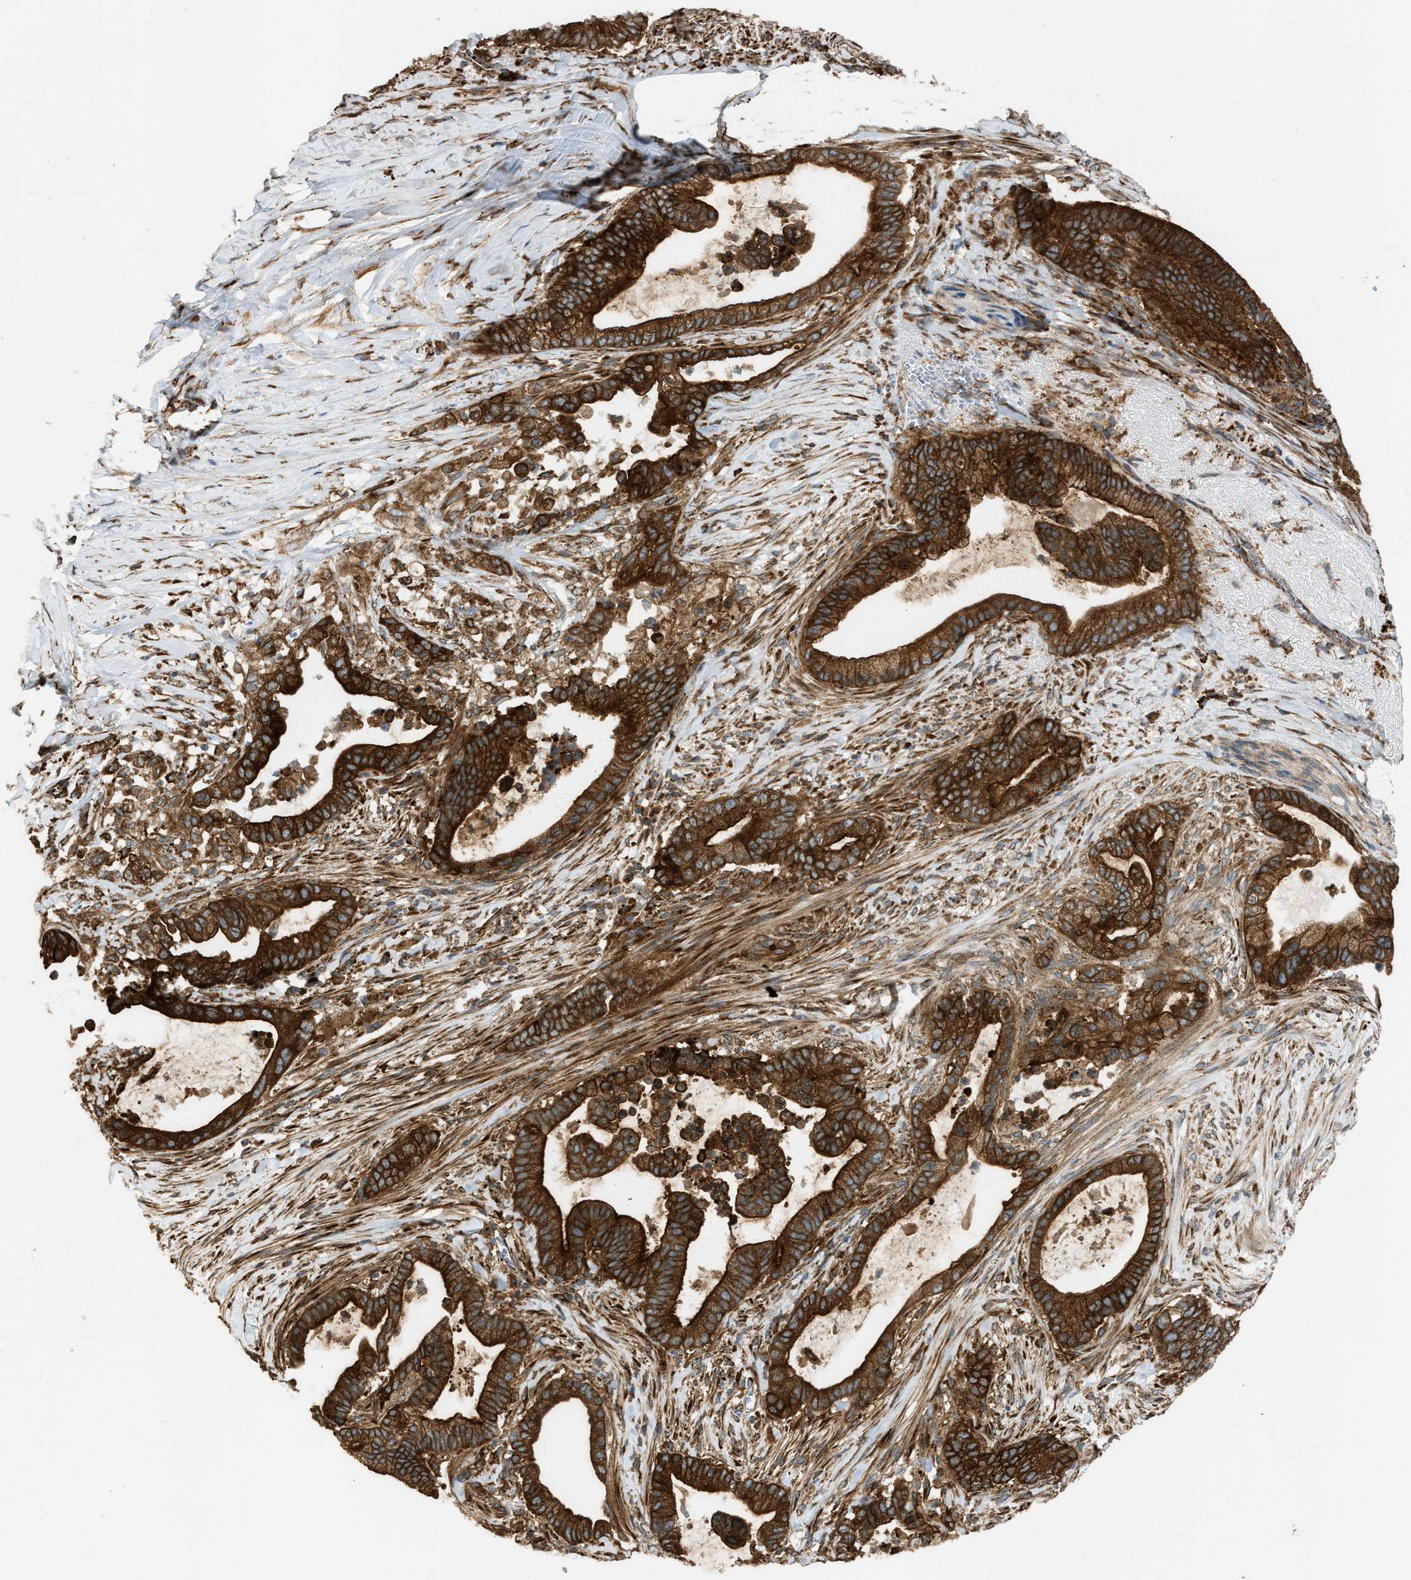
{"staining": {"intensity": "strong", "quantity": ">75%", "location": "cytoplasmic/membranous"}, "tissue": "pancreatic cancer", "cell_type": "Tumor cells", "image_type": "cancer", "snomed": [{"axis": "morphology", "description": "Adenocarcinoma, NOS"}, {"axis": "topography", "description": "Pancreas"}], "caption": "Human pancreatic adenocarcinoma stained for a protein (brown) exhibits strong cytoplasmic/membranous positive staining in about >75% of tumor cells.", "gene": "BAIAP2L1", "patient": {"sex": "male", "age": 69}}